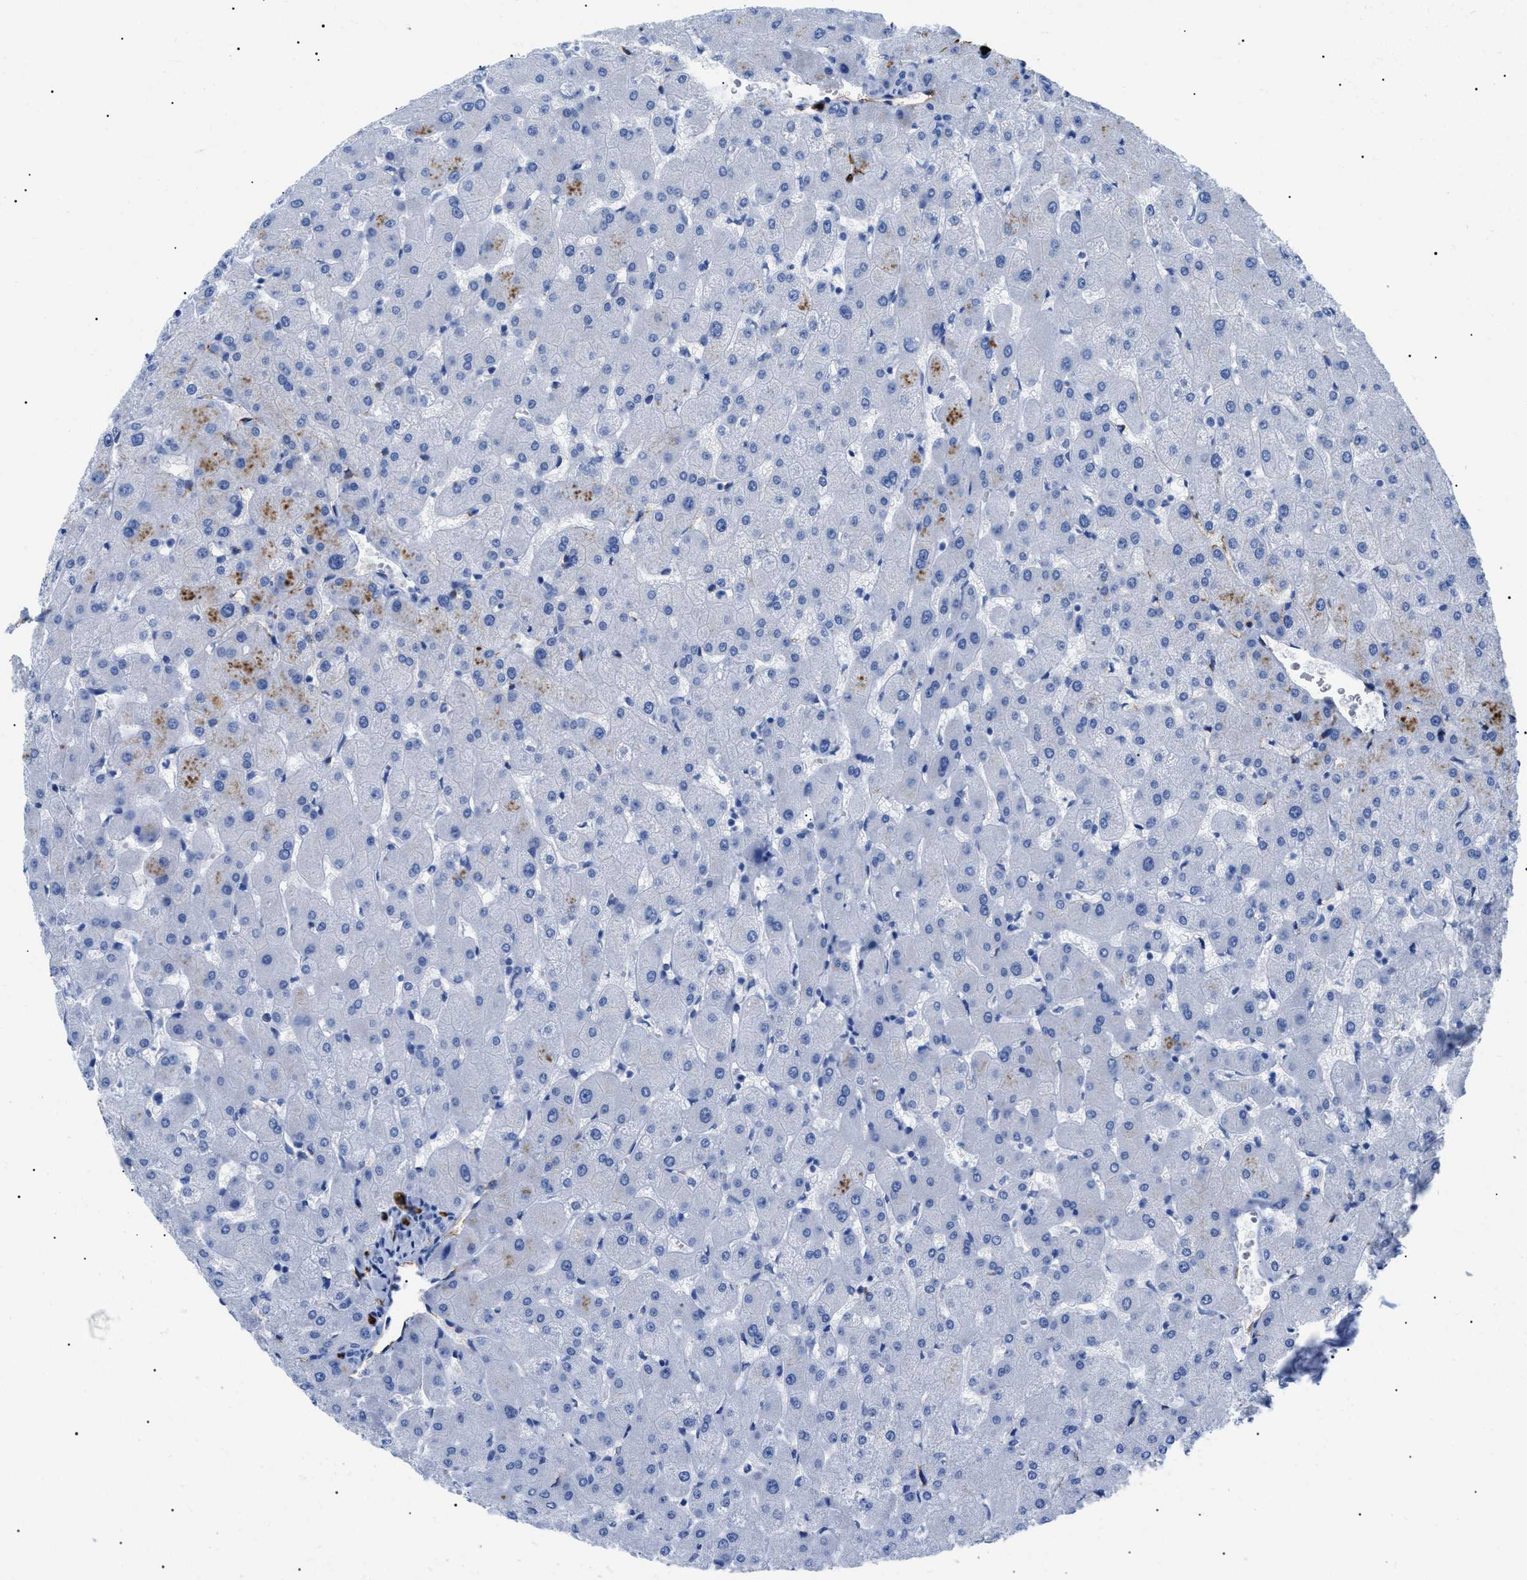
{"staining": {"intensity": "negative", "quantity": "none", "location": "none"}, "tissue": "liver", "cell_type": "Cholangiocytes", "image_type": "normal", "snomed": [{"axis": "morphology", "description": "Normal tissue, NOS"}, {"axis": "topography", "description": "Liver"}], "caption": "IHC micrograph of benign liver: liver stained with DAB displays no significant protein staining in cholangiocytes.", "gene": "PODXL", "patient": {"sex": "female", "age": 63}}